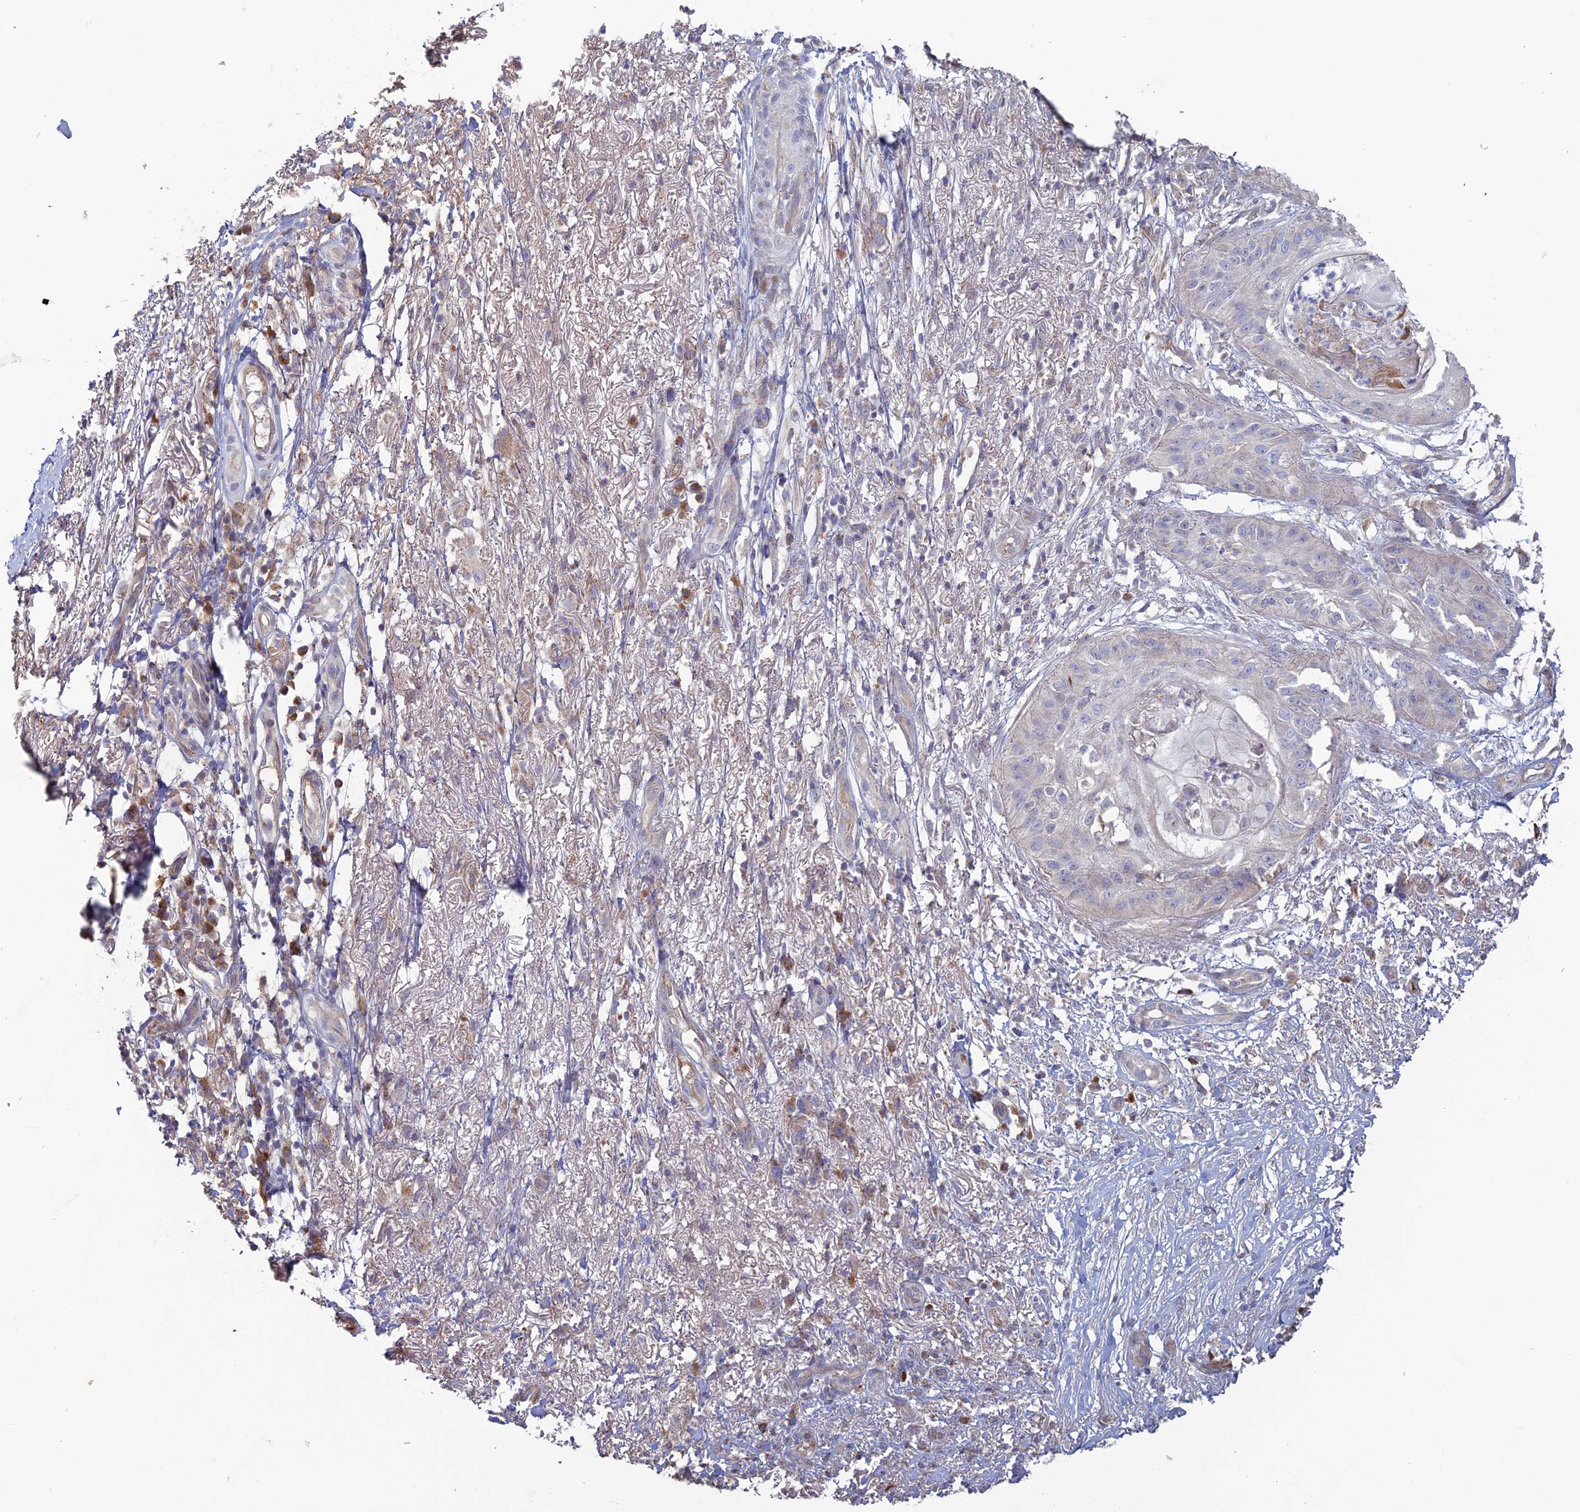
{"staining": {"intensity": "negative", "quantity": "none", "location": "none"}, "tissue": "skin cancer", "cell_type": "Tumor cells", "image_type": "cancer", "snomed": [{"axis": "morphology", "description": "Squamous cell carcinoma, NOS"}, {"axis": "topography", "description": "Skin"}], "caption": "Immunohistochemical staining of skin cancer (squamous cell carcinoma) demonstrates no significant positivity in tumor cells.", "gene": "ARL16", "patient": {"sex": "male", "age": 70}}